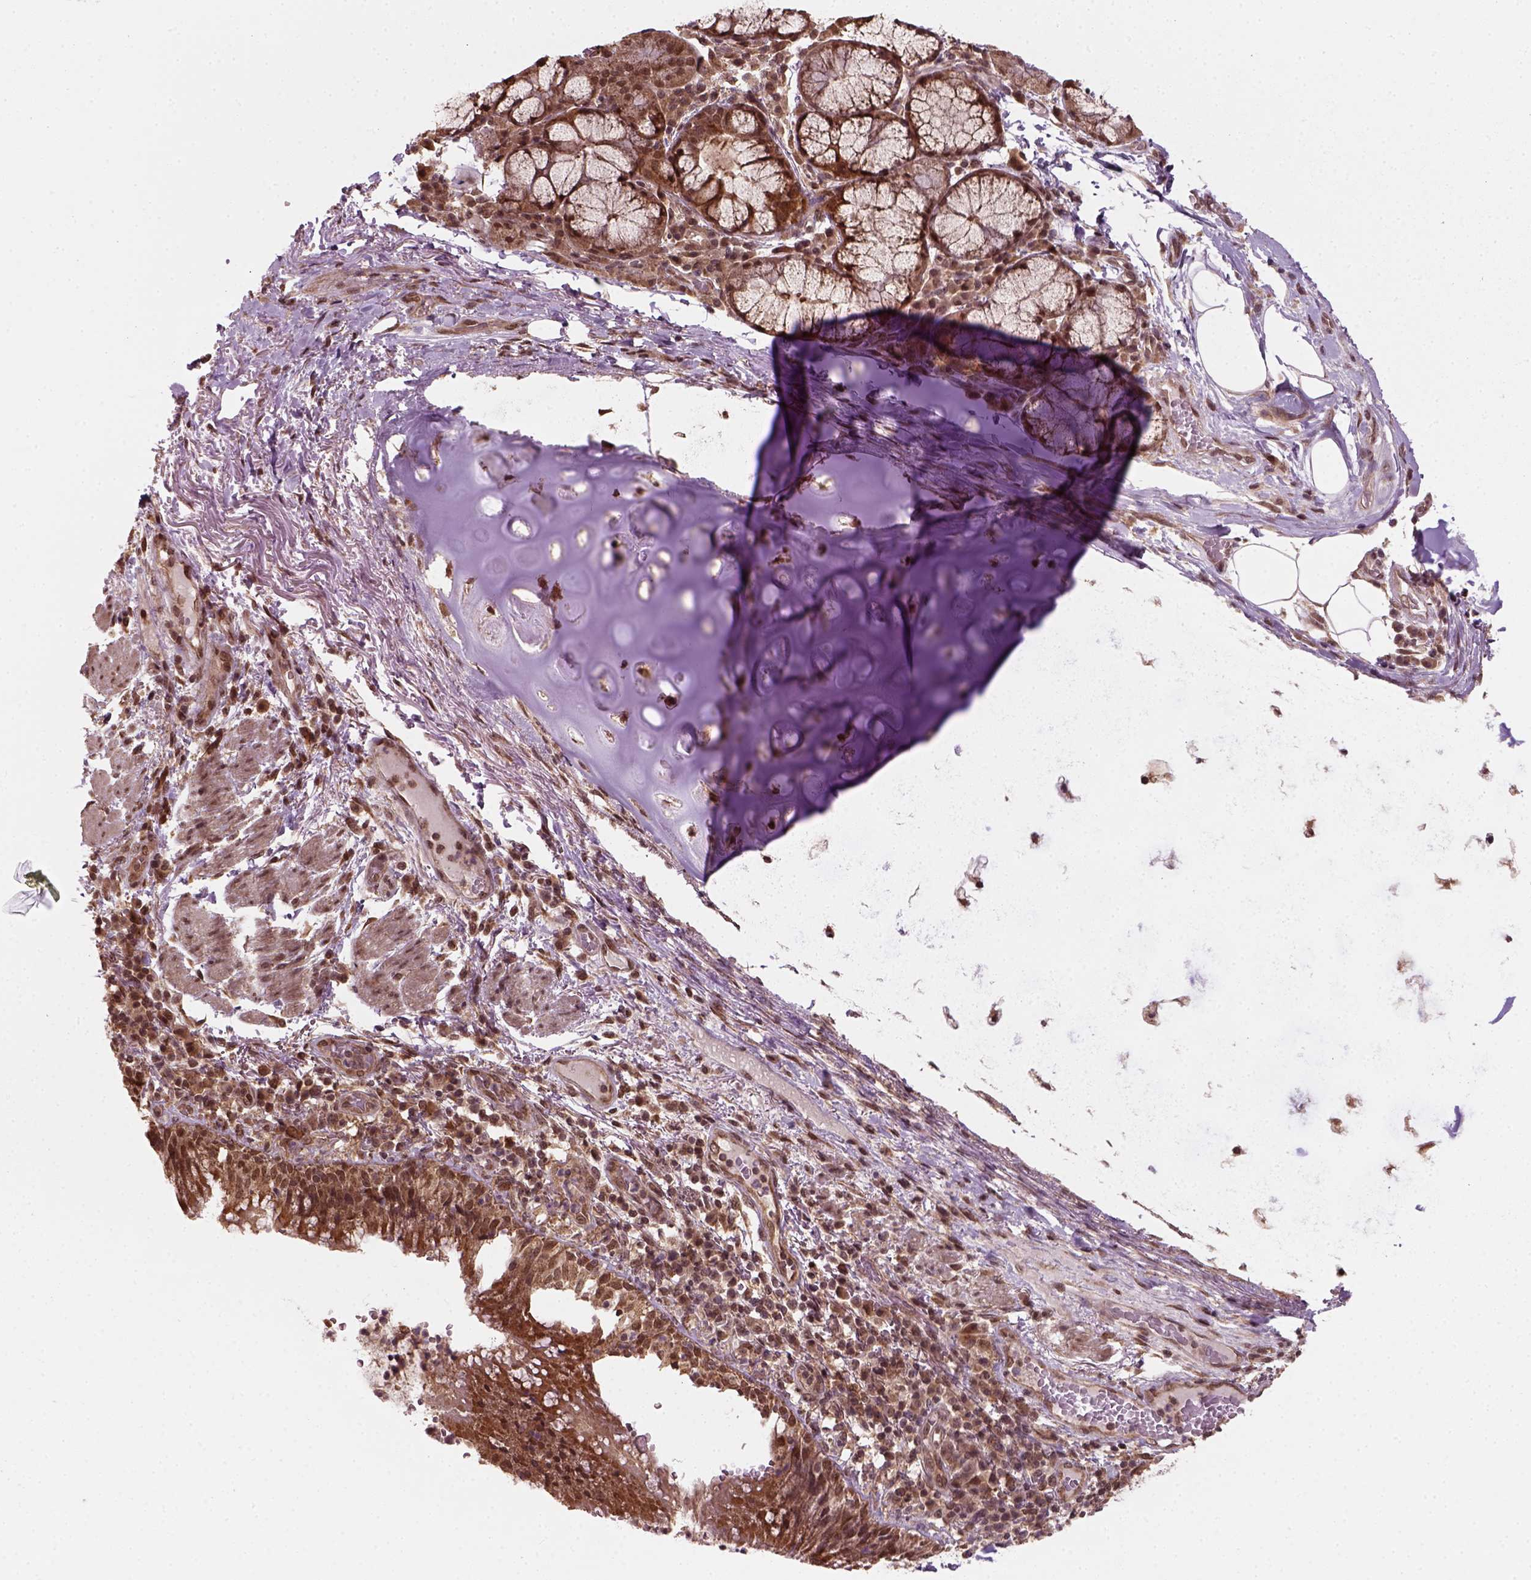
{"staining": {"intensity": "moderate", "quantity": ">75%", "location": "cytoplasmic/membranous"}, "tissue": "bronchus", "cell_type": "Respiratory epithelial cells", "image_type": "normal", "snomed": [{"axis": "morphology", "description": "Normal tissue, NOS"}, {"axis": "topography", "description": "Lymph node"}, {"axis": "topography", "description": "Bronchus"}], "caption": "High-magnification brightfield microscopy of benign bronchus stained with DAB (3,3'-diaminobenzidine) (brown) and counterstained with hematoxylin (blue). respiratory epithelial cells exhibit moderate cytoplasmic/membranous expression is seen in about>75% of cells. (Stains: DAB in brown, nuclei in blue, Microscopy: brightfield microscopy at high magnification).", "gene": "NUDT9", "patient": {"sex": "male", "age": 56}}